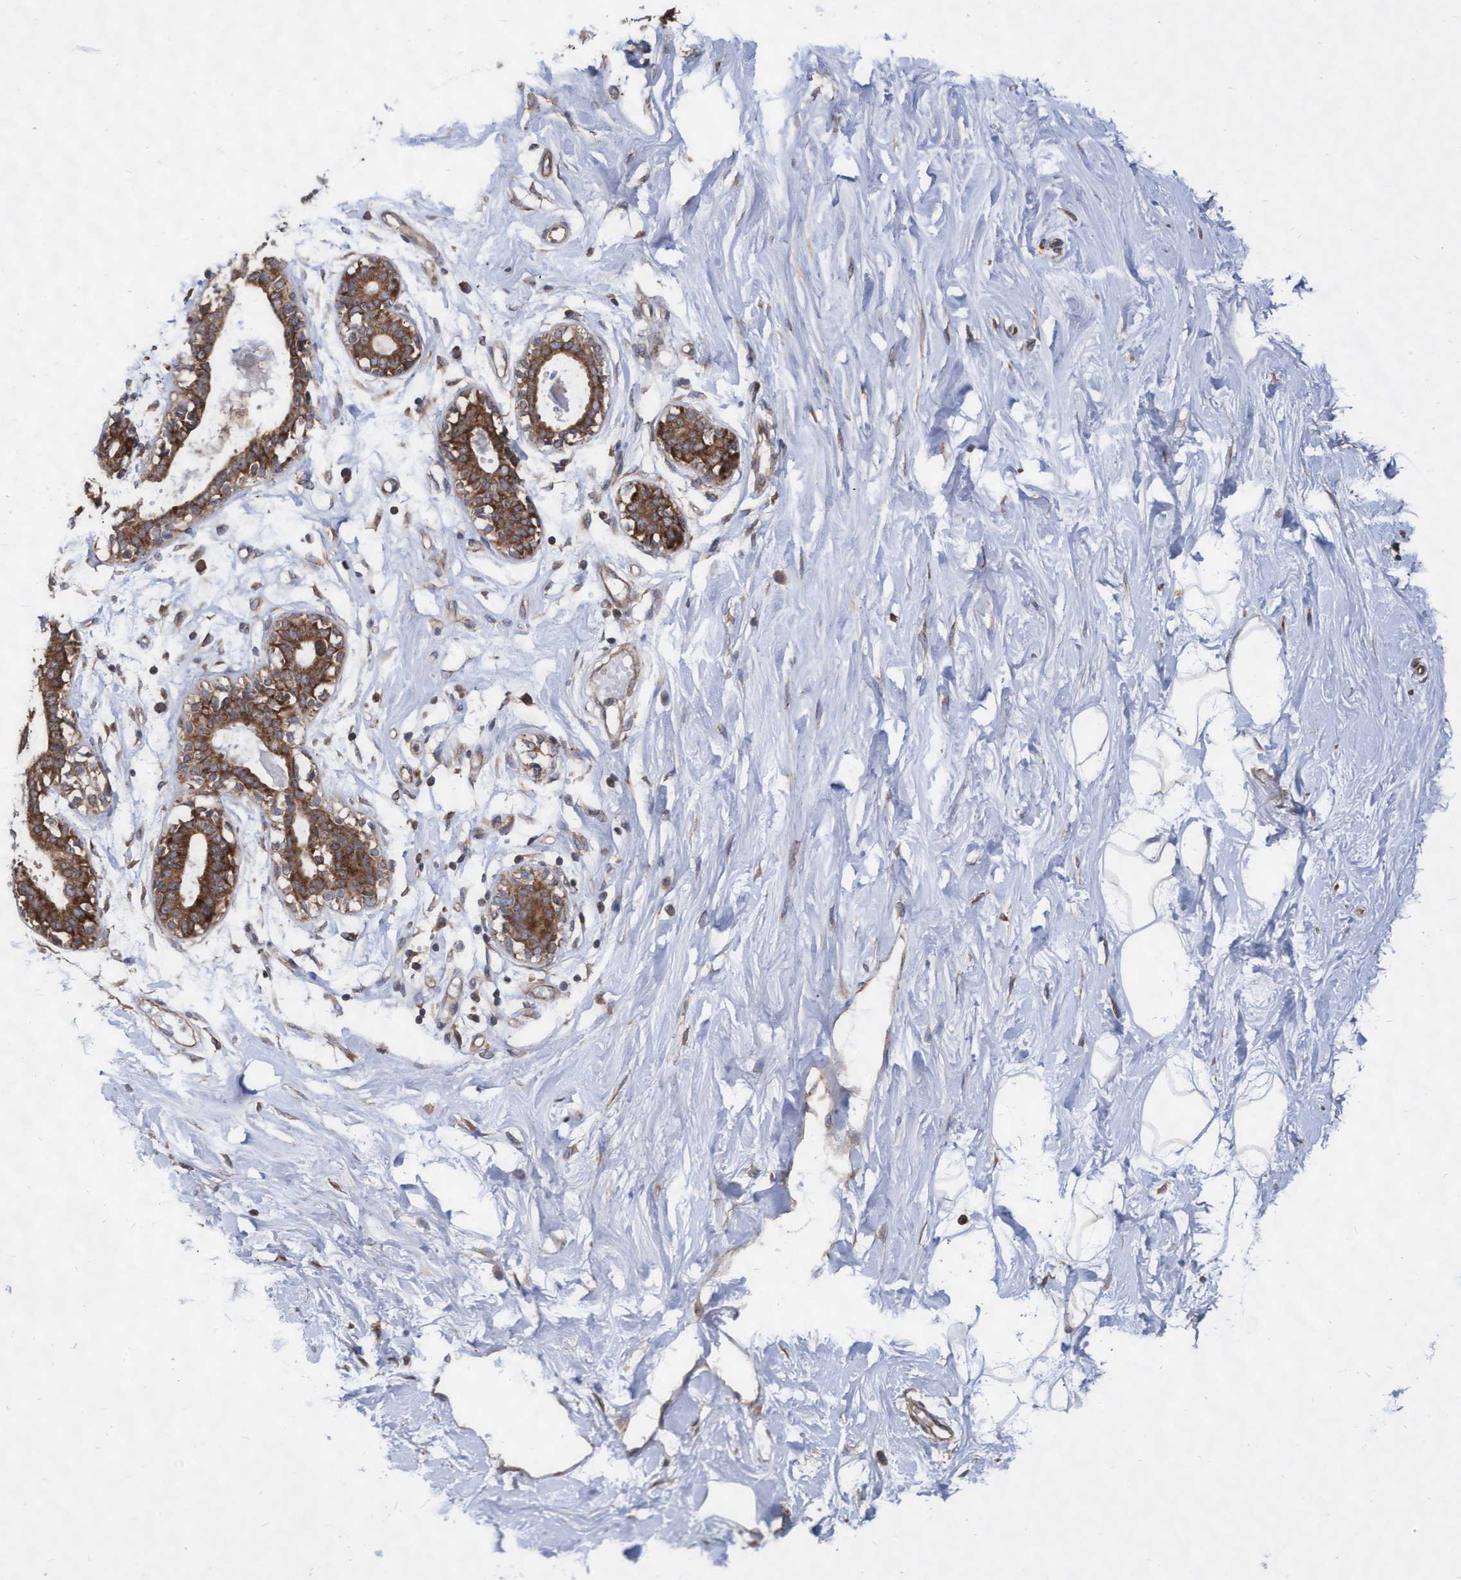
{"staining": {"intensity": "negative", "quantity": "none", "location": "none"}, "tissue": "breast", "cell_type": "Adipocytes", "image_type": "normal", "snomed": [{"axis": "morphology", "description": "Normal tissue, NOS"}, {"axis": "topography", "description": "Breast"}], "caption": "This photomicrograph is of unremarkable breast stained with IHC to label a protein in brown with the nuclei are counter-stained blue. There is no staining in adipocytes.", "gene": "ABCF2", "patient": {"sex": "female", "age": 23}}